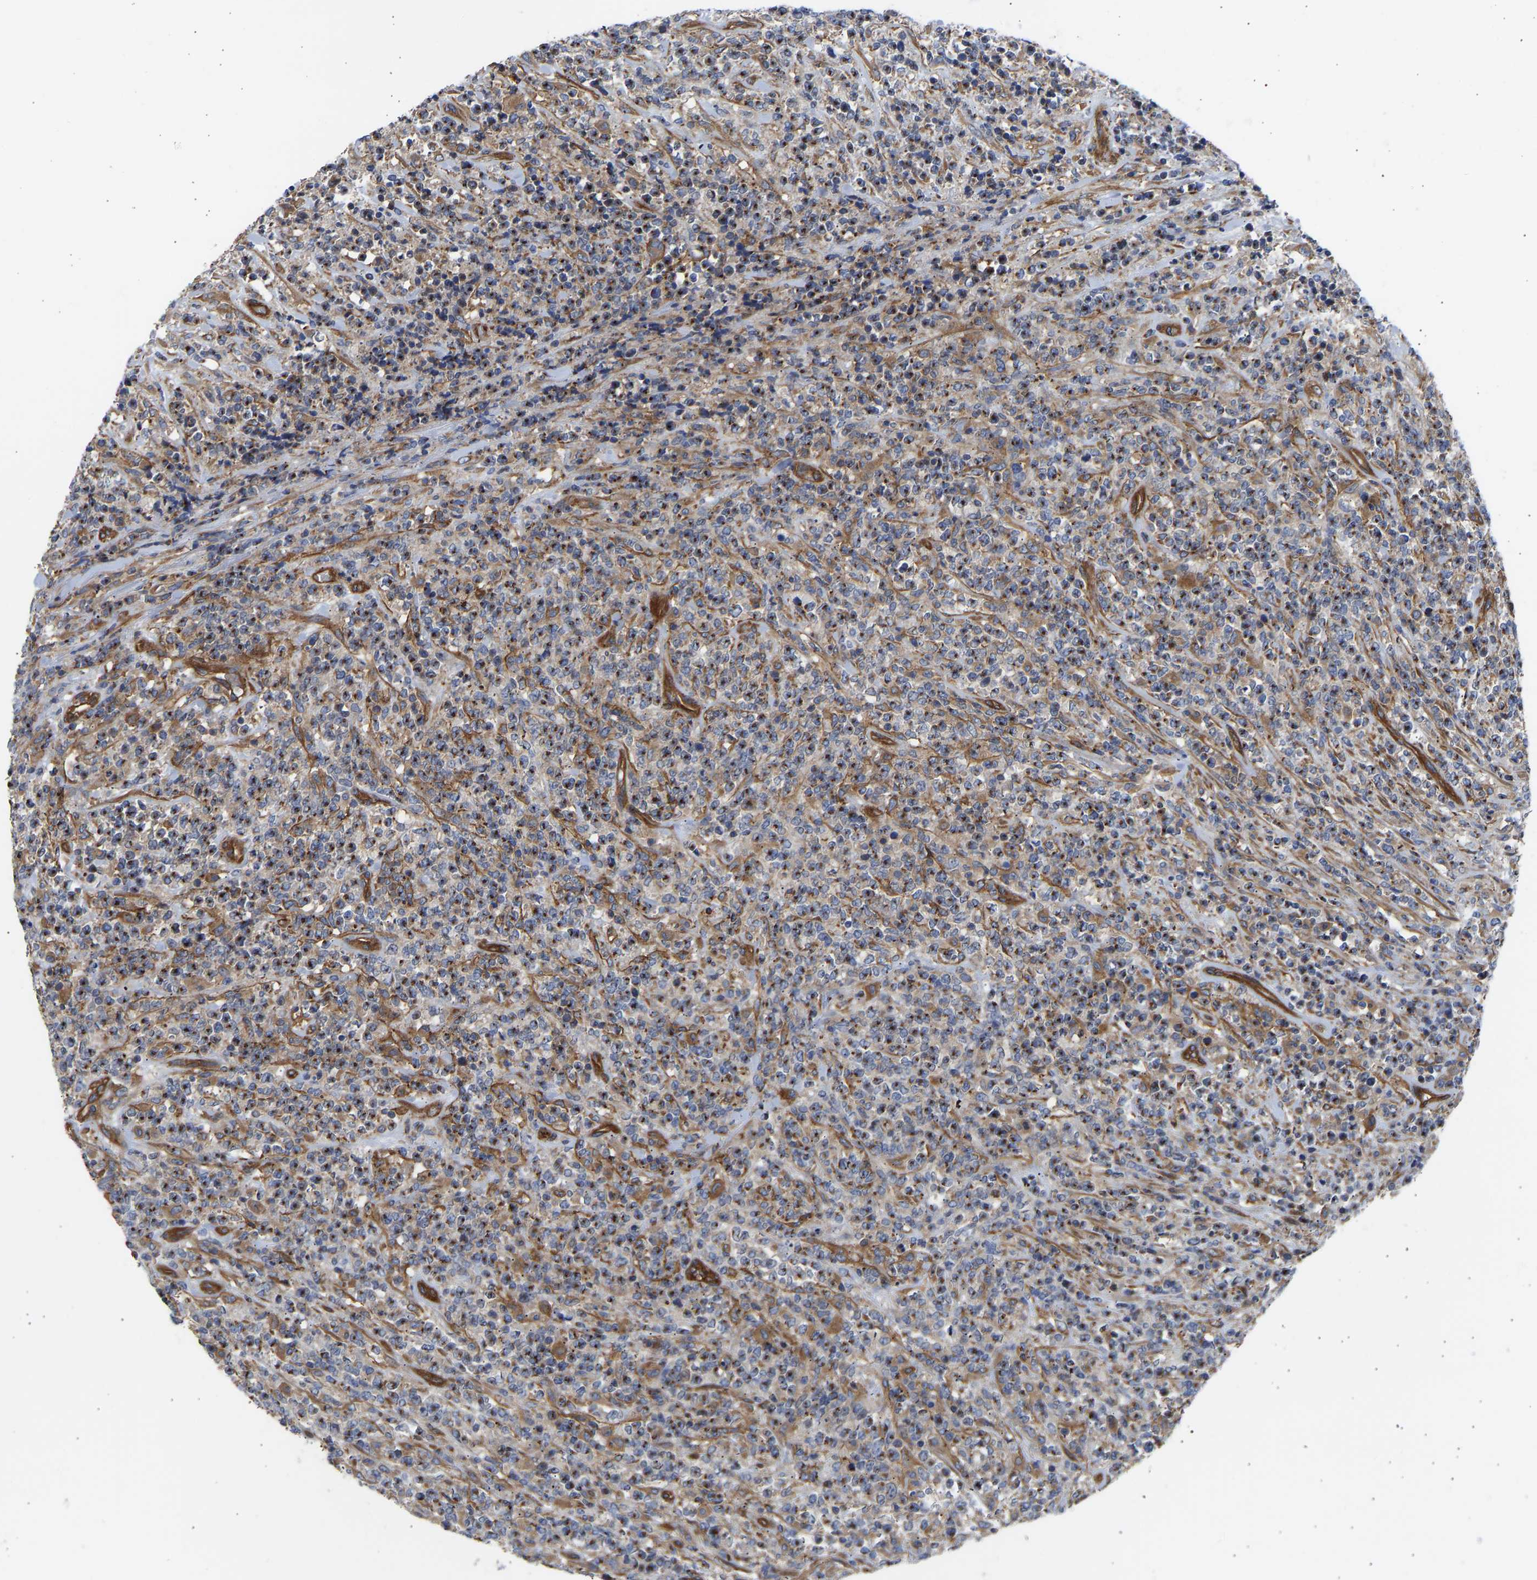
{"staining": {"intensity": "strong", "quantity": ">75%", "location": "nuclear"}, "tissue": "lymphoma", "cell_type": "Tumor cells", "image_type": "cancer", "snomed": [{"axis": "morphology", "description": "Malignant lymphoma, non-Hodgkin's type, High grade"}, {"axis": "topography", "description": "Soft tissue"}], "caption": "DAB immunohistochemical staining of human lymphoma exhibits strong nuclear protein staining in about >75% of tumor cells.", "gene": "MYO1C", "patient": {"sex": "male", "age": 18}}